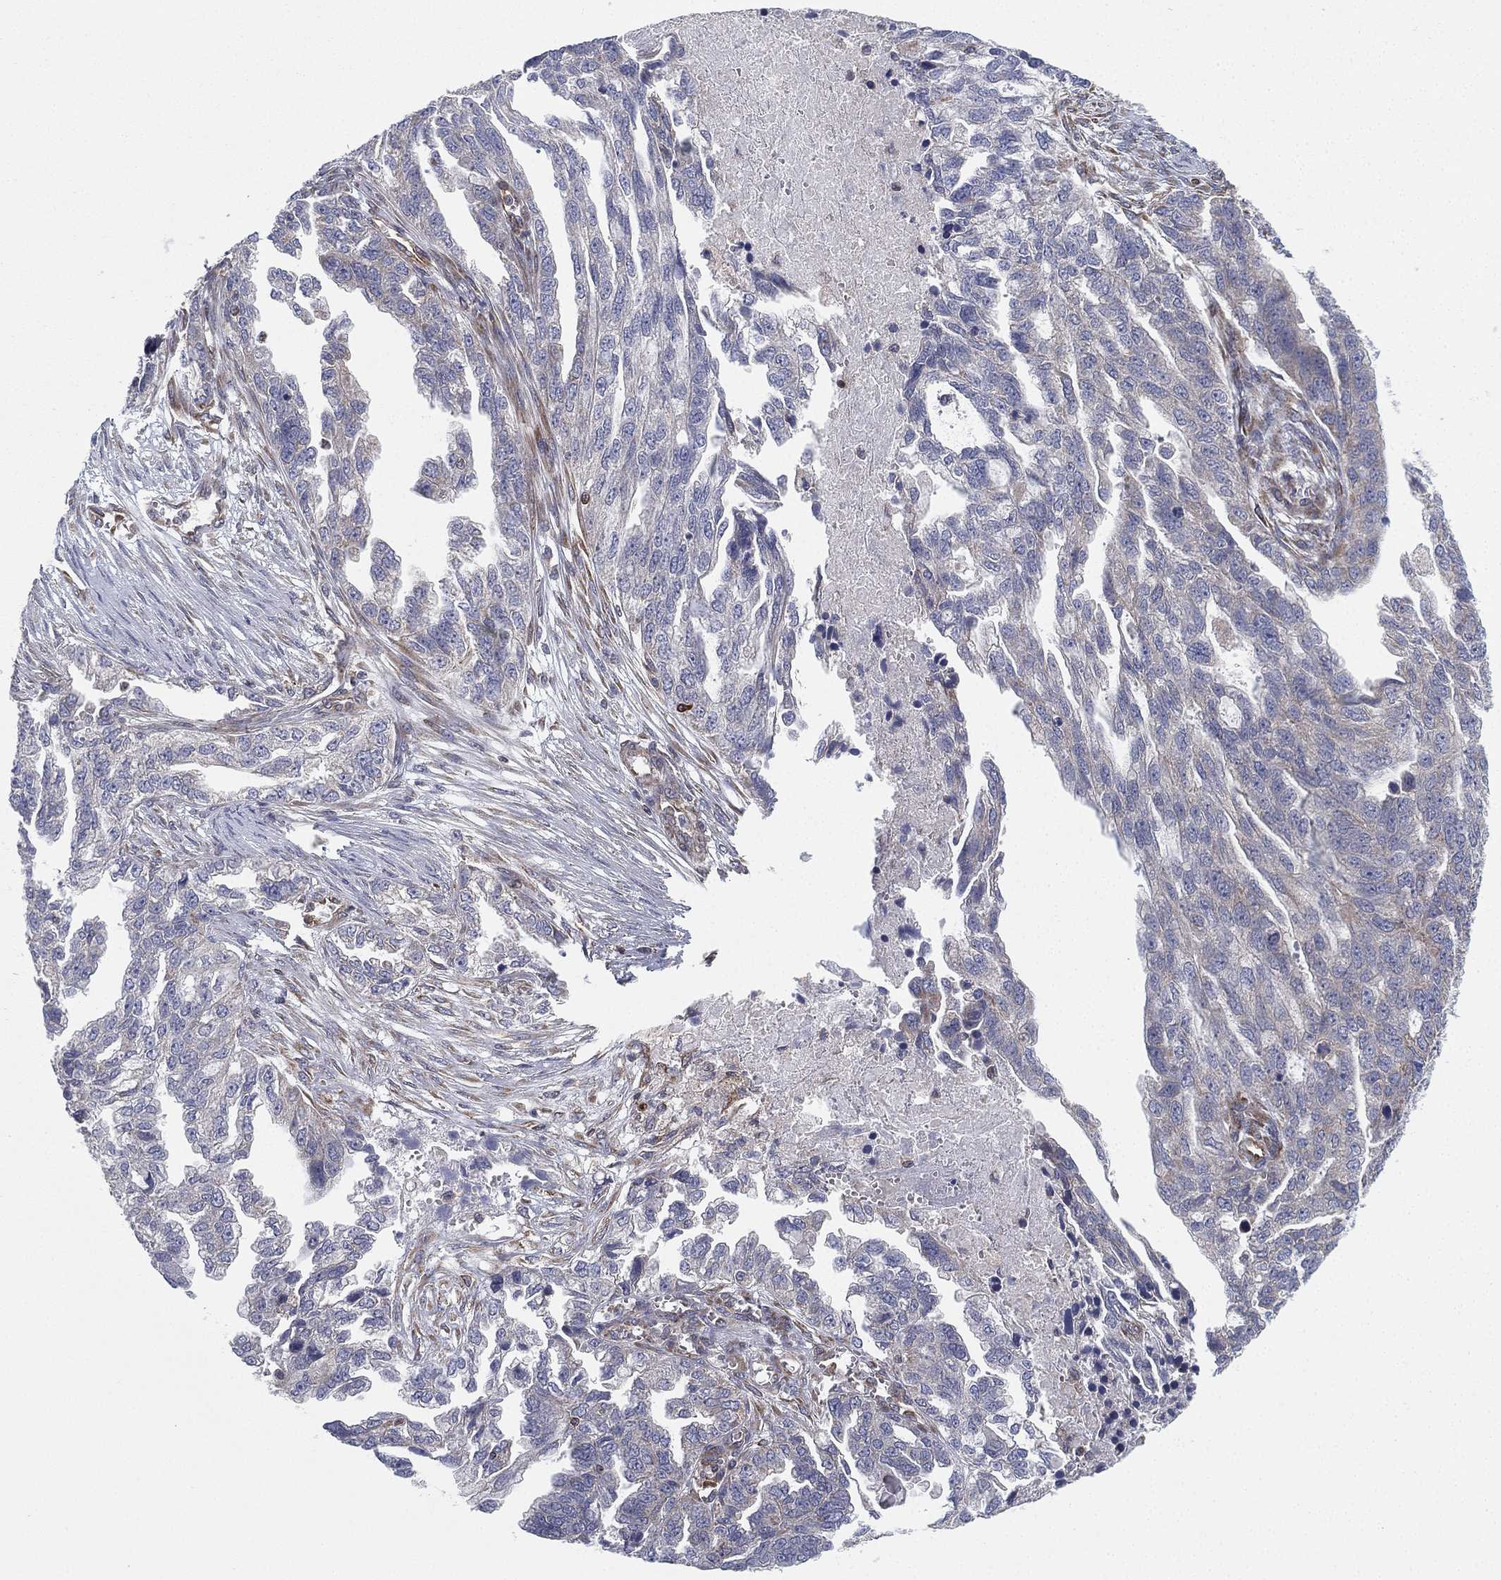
{"staining": {"intensity": "negative", "quantity": "none", "location": "none"}, "tissue": "ovarian cancer", "cell_type": "Tumor cells", "image_type": "cancer", "snomed": [{"axis": "morphology", "description": "Cystadenocarcinoma, serous, NOS"}, {"axis": "topography", "description": "Ovary"}], "caption": "A high-resolution image shows immunohistochemistry (IHC) staining of serous cystadenocarcinoma (ovarian), which exhibits no significant expression in tumor cells.", "gene": "CYB5B", "patient": {"sex": "female", "age": 51}}